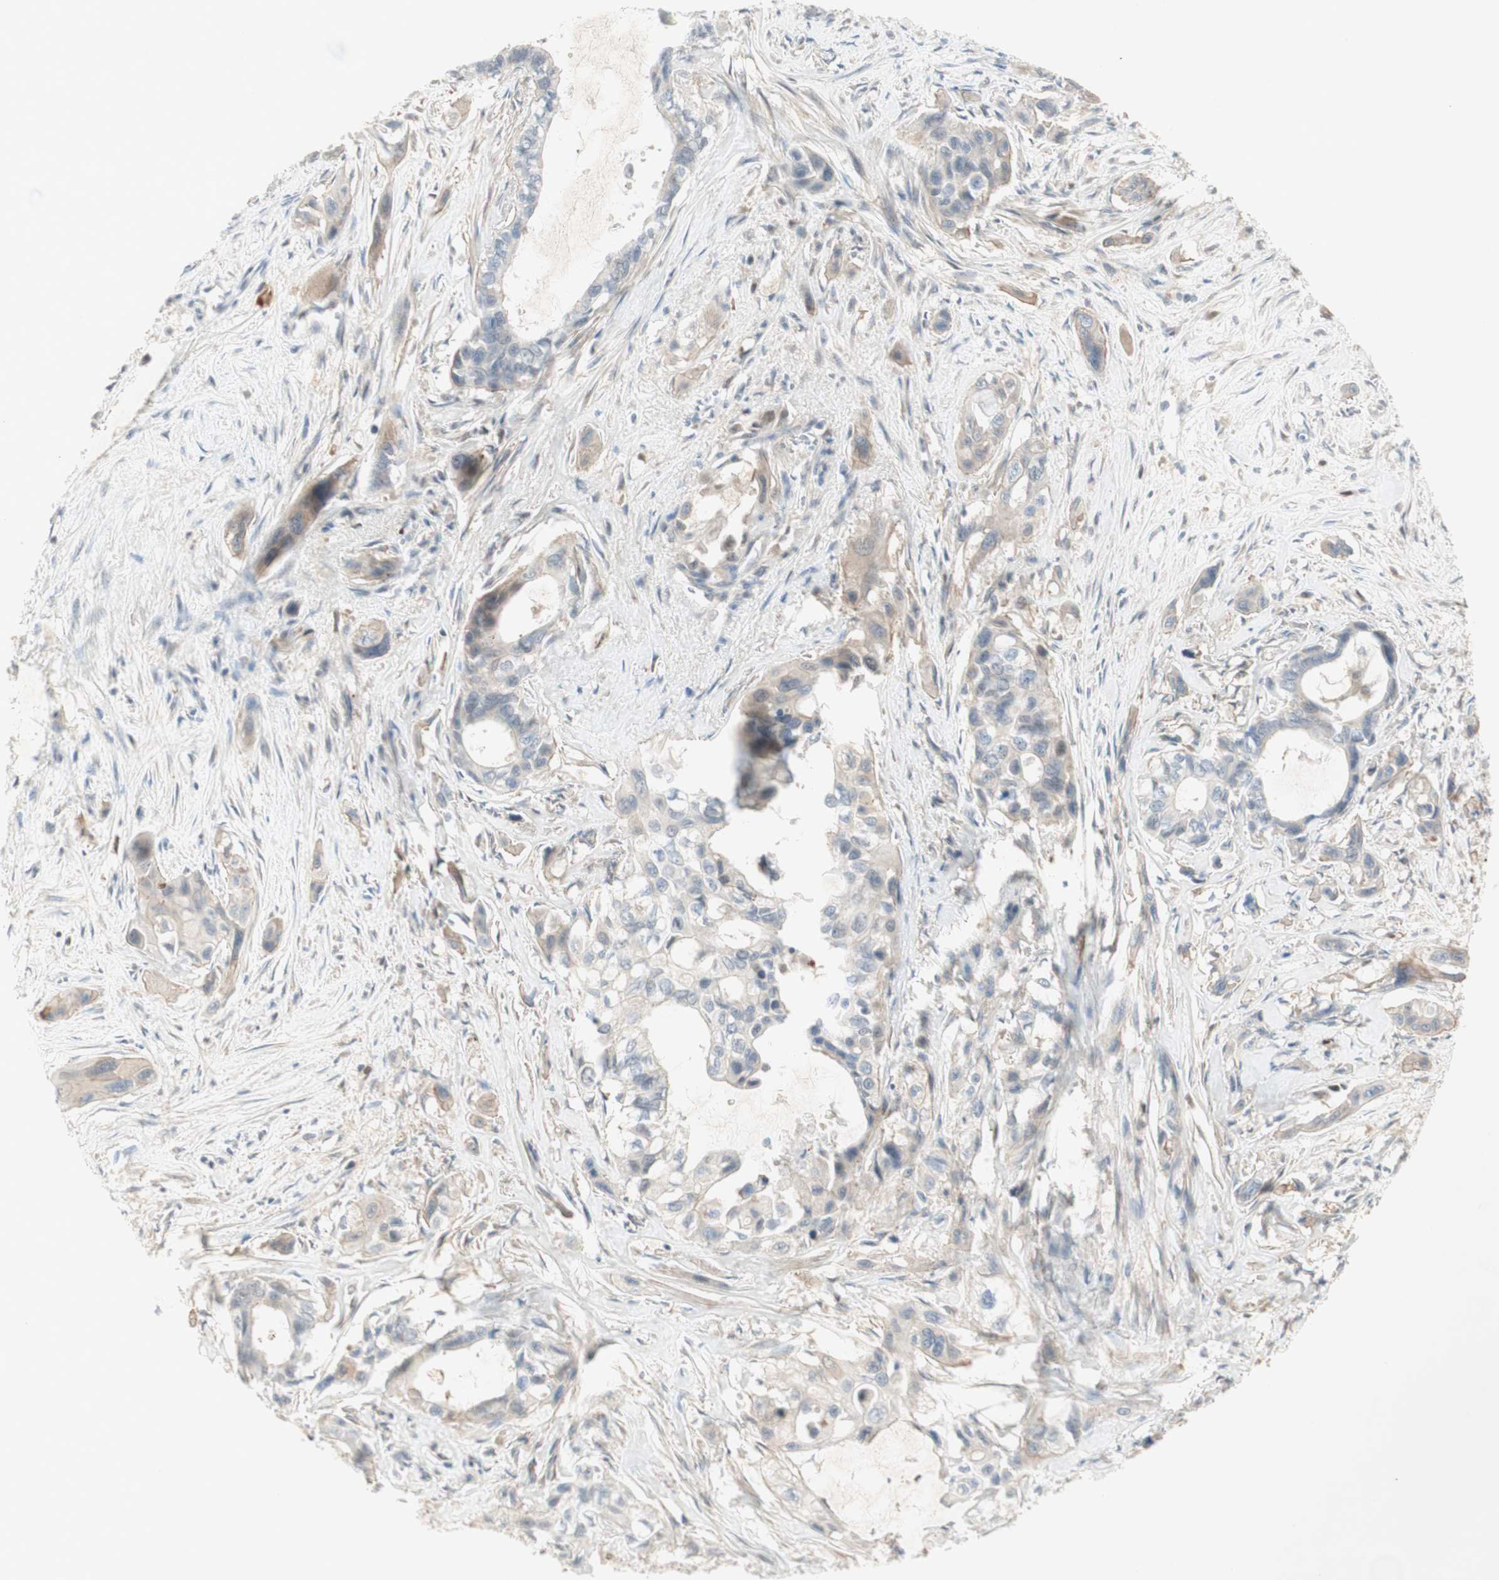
{"staining": {"intensity": "weak", "quantity": "<25%", "location": "cytoplasmic/membranous"}, "tissue": "pancreatic cancer", "cell_type": "Tumor cells", "image_type": "cancer", "snomed": [{"axis": "morphology", "description": "Adenocarcinoma, NOS"}, {"axis": "topography", "description": "Pancreas"}], "caption": "This is a micrograph of IHC staining of pancreatic adenocarcinoma, which shows no positivity in tumor cells. (DAB (3,3'-diaminobenzidine) immunohistochemistry with hematoxylin counter stain).", "gene": "RFNG", "patient": {"sex": "male", "age": 73}}